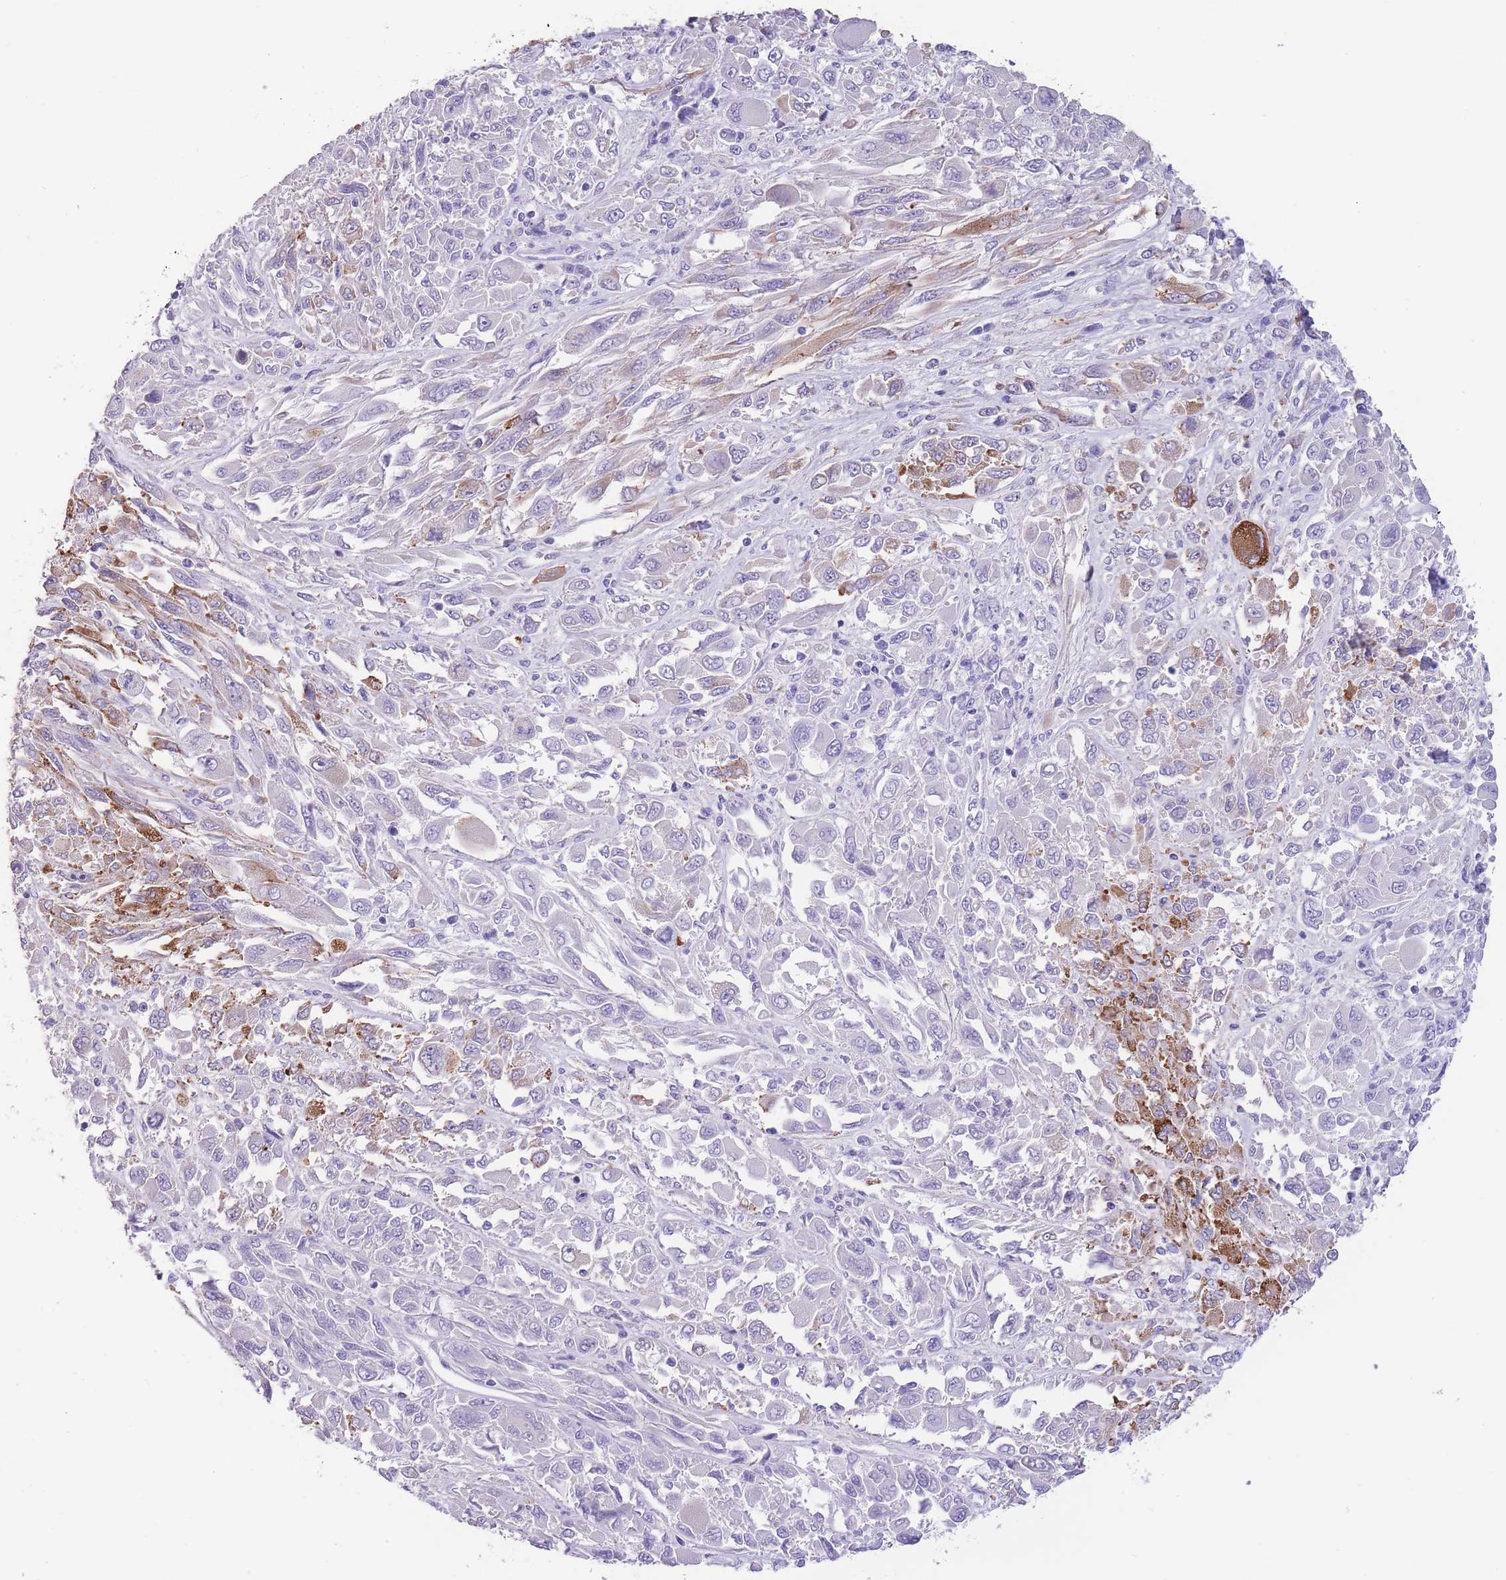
{"staining": {"intensity": "negative", "quantity": "none", "location": "none"}, "tissue": "melanoma", "cell_type": "Tumor cells", "image_type": "cancer", "snomed": [{"axis": "morphology", "description": "Malignant melanoma, NOS"}, {"axis": "topography", "description": "Skin"}], "caption": "Photomicrograph shows no protein expression in tumor cells of malignant melanoma tissue.", "gene": "RAI2", "patient": {"sex": "female", "age": 91}}